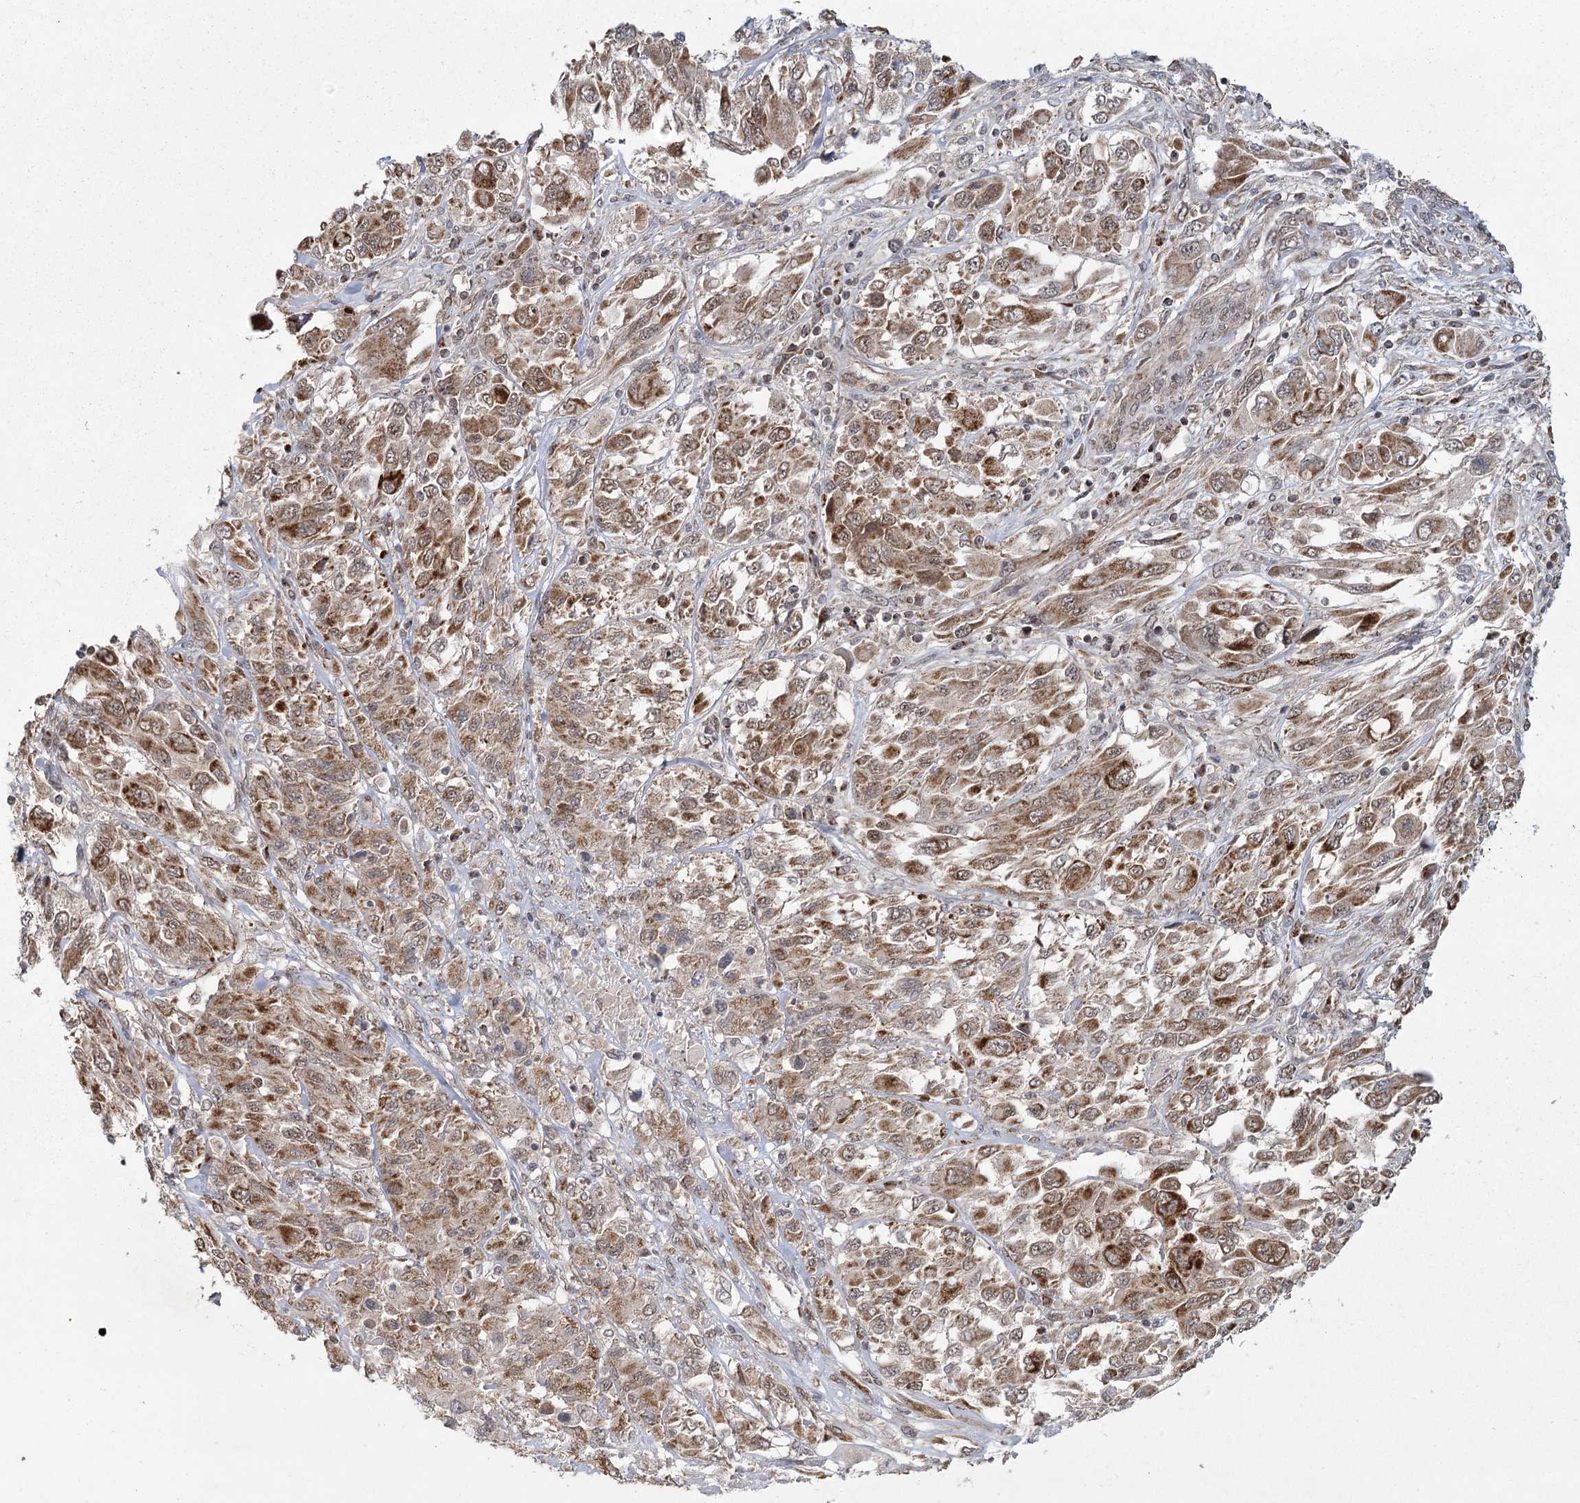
{"staining": {"intensity": "moderate", "quantity": ">75%", "location": "cytoplasmic/membranous"}, "tissue": "melanoma", "cell_type": "Tumor cells", "image_type": "cancer", "snomed": [{"axis": "morphology", "description": "Malignant melanoma, NOS"}, {"axis": "topography", "description": "Skin"}], "caption": "DAB immunohistochemical staining of malignant melanoma displays moderate cytoplasmic/membranous protein positivity in about >75% of tumor cells.", "gene": "ZCCHC24", "patient": {"sex": "female", "age": 91}}